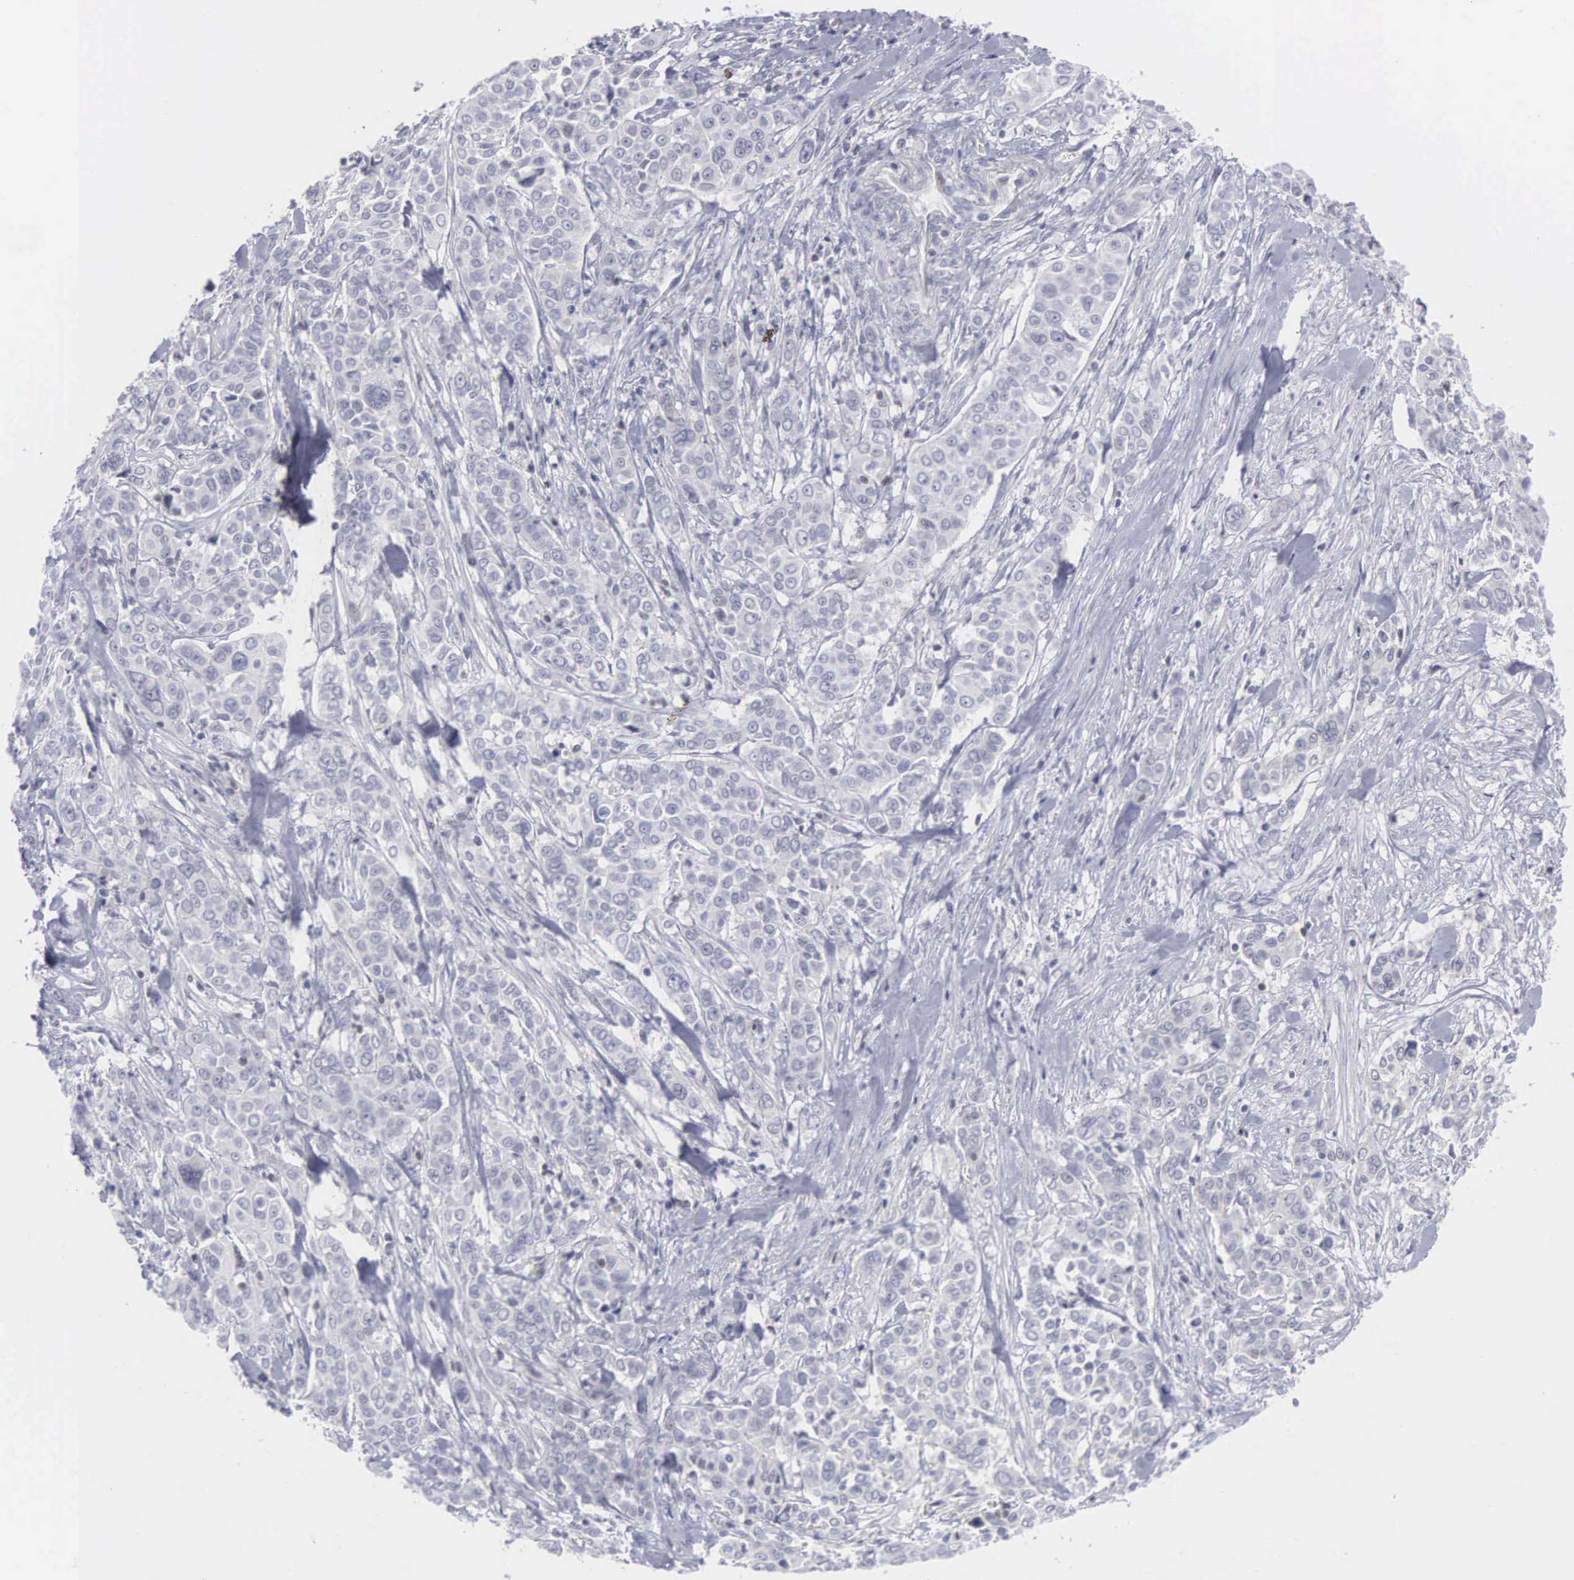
{"staining": {"intensity": "negative", "quantity": "none", "location": "none"}, "tissue": "pancreatic cancer", "cell_type": "Tumor cells", "image_type": "cancer", "snomed": [{"axis": "morphology", "description": "Adenocarcinoma, NOS"}, {"axis": "topography", "description": "Pancreas"}], "caption": "Micrograph shows no protein expression in tumor cells of pancreatic cancer (adenocarcinoma) tissue.", "gene": "RBPJ", "patient": {"sex": "female", "age": 52}}